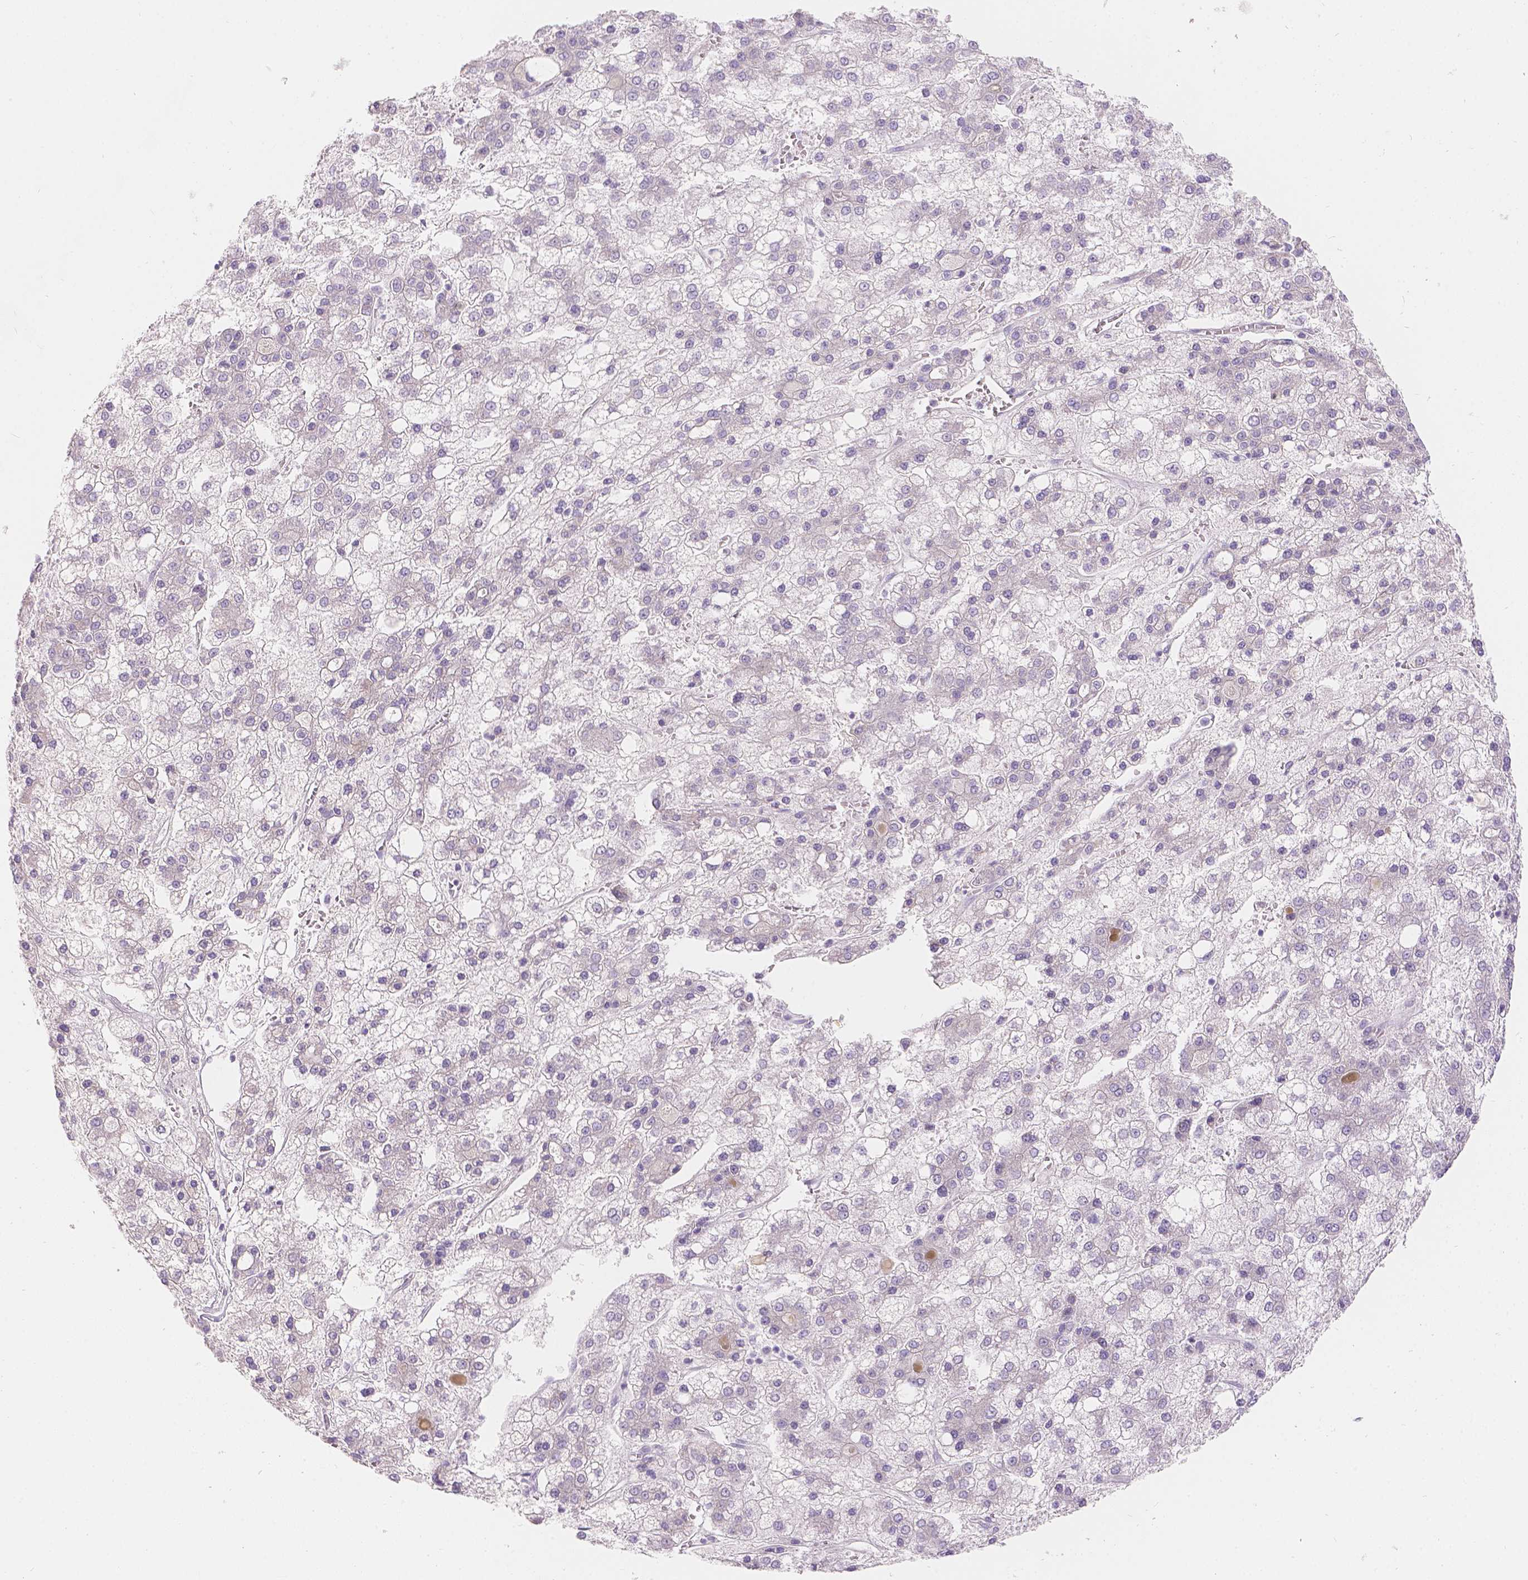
{"staining": {"intensity": "negative", "quantity": "none", "location": "none"}, "tissue": "liver cancer", "cell_type": "Tumor cells", "image_type": "cancer", "snomed": [{"axis": "morphology", "description": "Carcinoma, Hepatocellular, NOS"}, {"axis": "topography", "description": "Liver"}], "caption": "This is an IHC histopathology image of human hepatocellular carcinoma (liver). There is no staining in tumor cells.", "gene": "HTN3", "patient": {"sex": "male", "age": 73}}